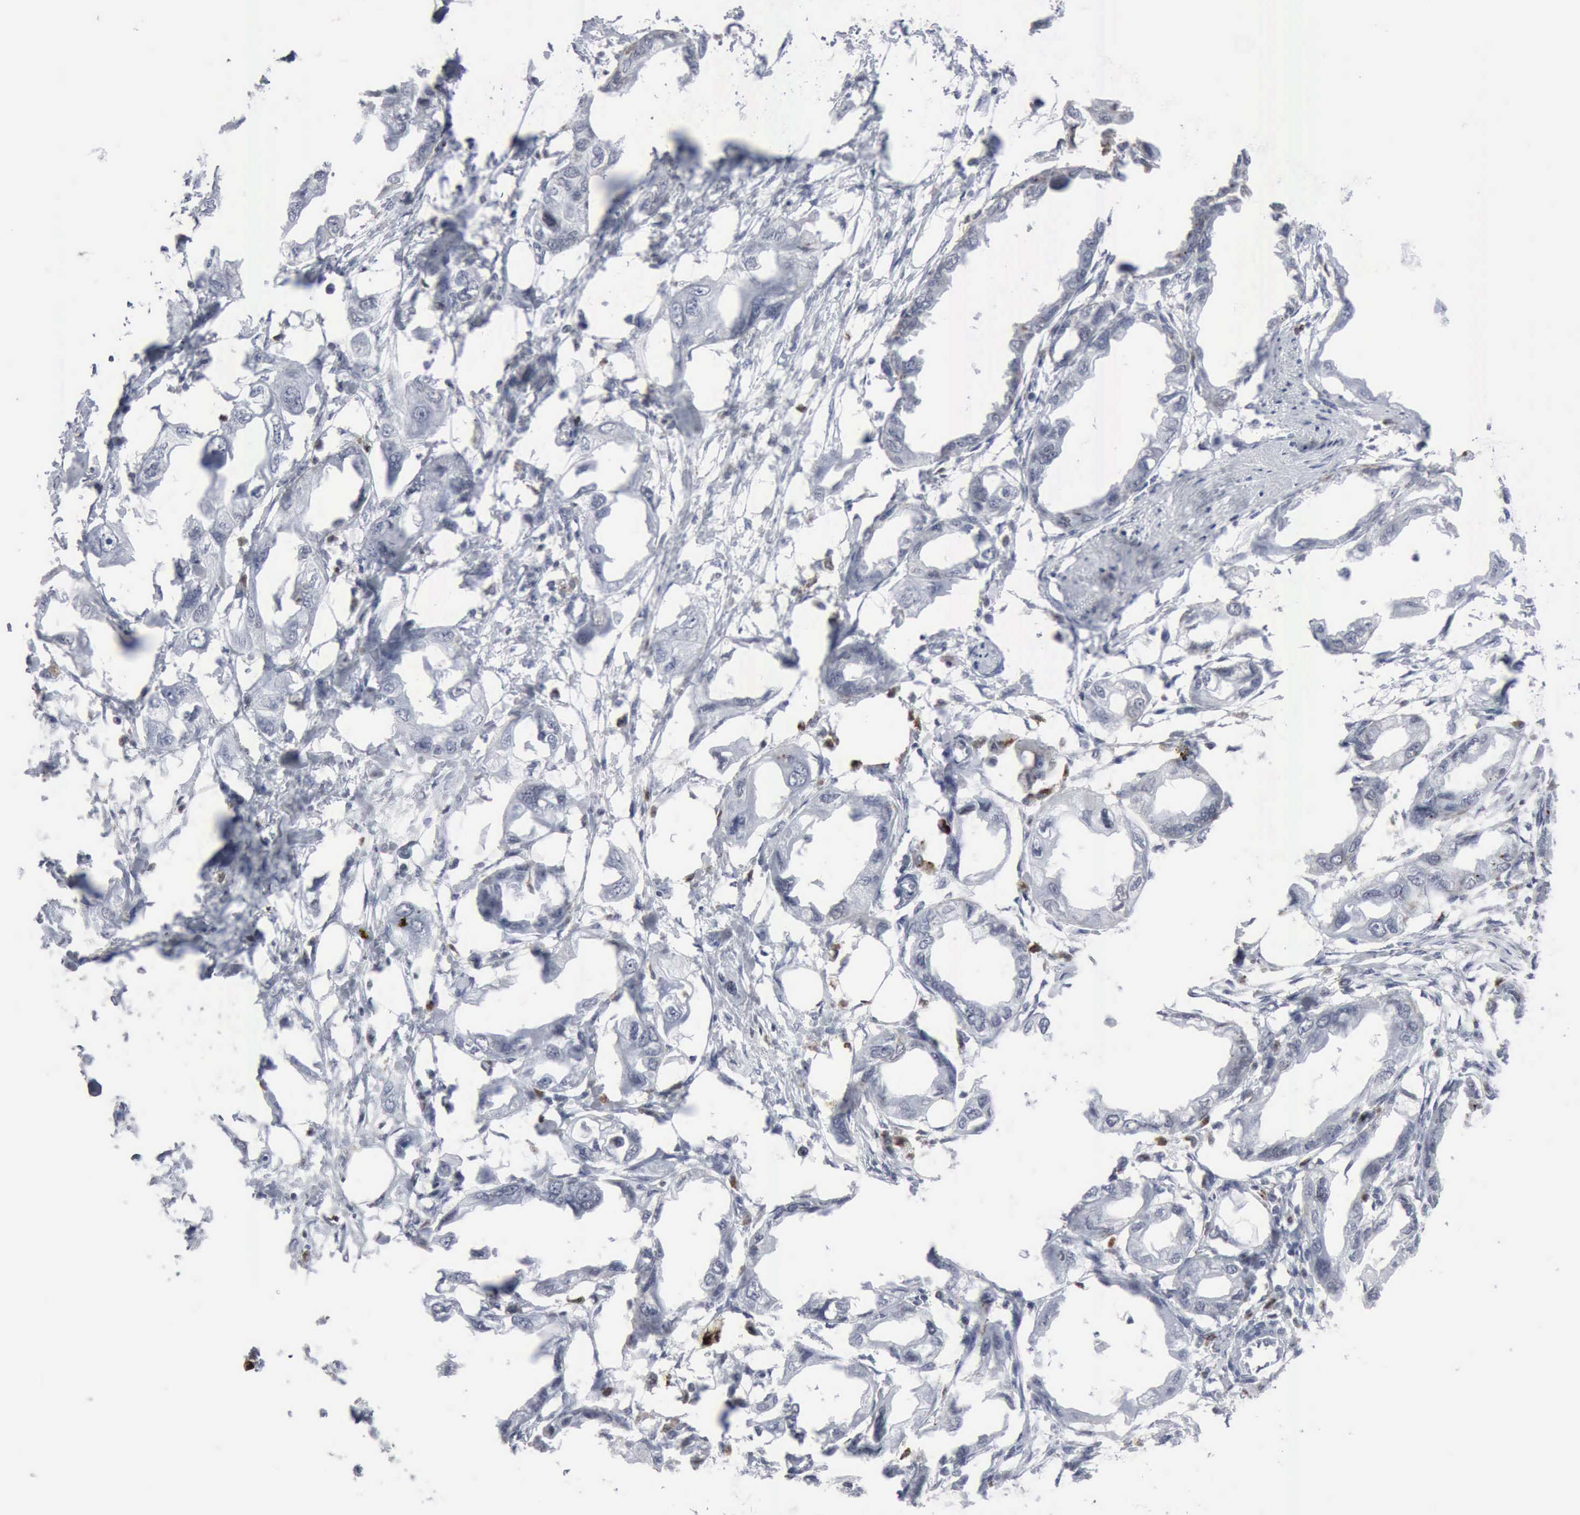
{"staining": {"intensity": "negative", "quantity": "none", "location": "none"}, "tissue": "endometrial cancer", "cell_type": "Tumor cells", "image_type": "cancer", "snomed": [{"axis": "morphology", "description": "Adenocarcinoma, NOS"}, {"axis": "topography", "description": "Endometrium"}], "caption": "Tumor cells show no significant protein staining in endometrial cancer (adenocarcinoma).", "gene": "GLA", "patient": {"sex": "female", "age": 67}}